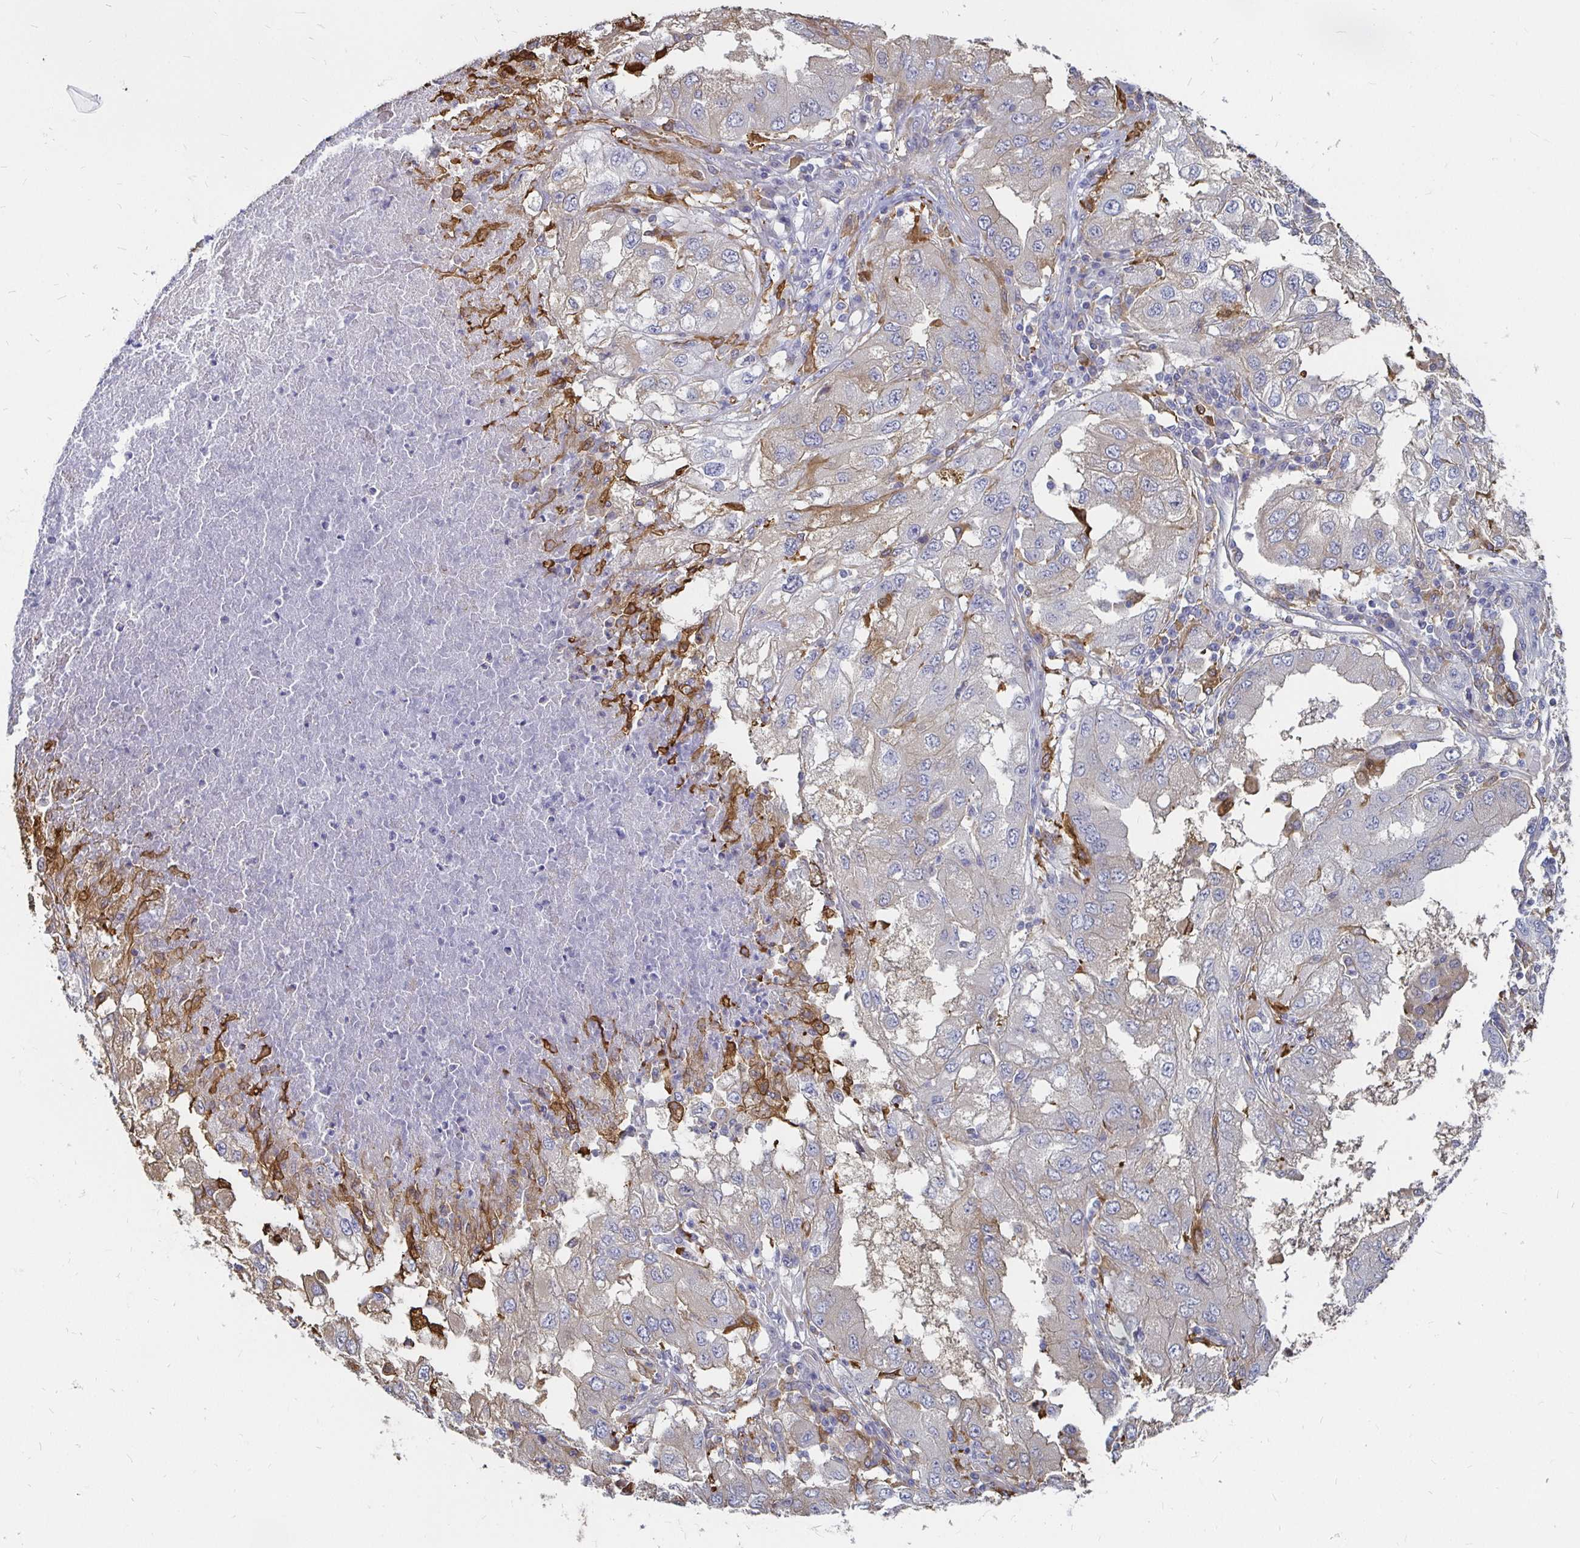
{"staining": {"intensity": "weak", "quantity": "25%-75%", "location": "cytoplasmic/membranous"}, "tissue": "lung cancer", "cell_type": "Tumor cells", "image_type": "cancer", "snomed": [{"axis": "morphology", "description": "Adenocarcinoma, NOS"}, {"axis": "morphology", "description": "Adenocarcinoma primary or metastatic"}, {"axis": "topography", "description": "Lung"}], "caption": "Lung adenocarcinoma stained with IHC demonstrates weak cytoplasmic/membranous expression in about 25%-75% of tumor cells.", "gene": "CCDC85A", "patient": {"sex": "male", "age": 74}}